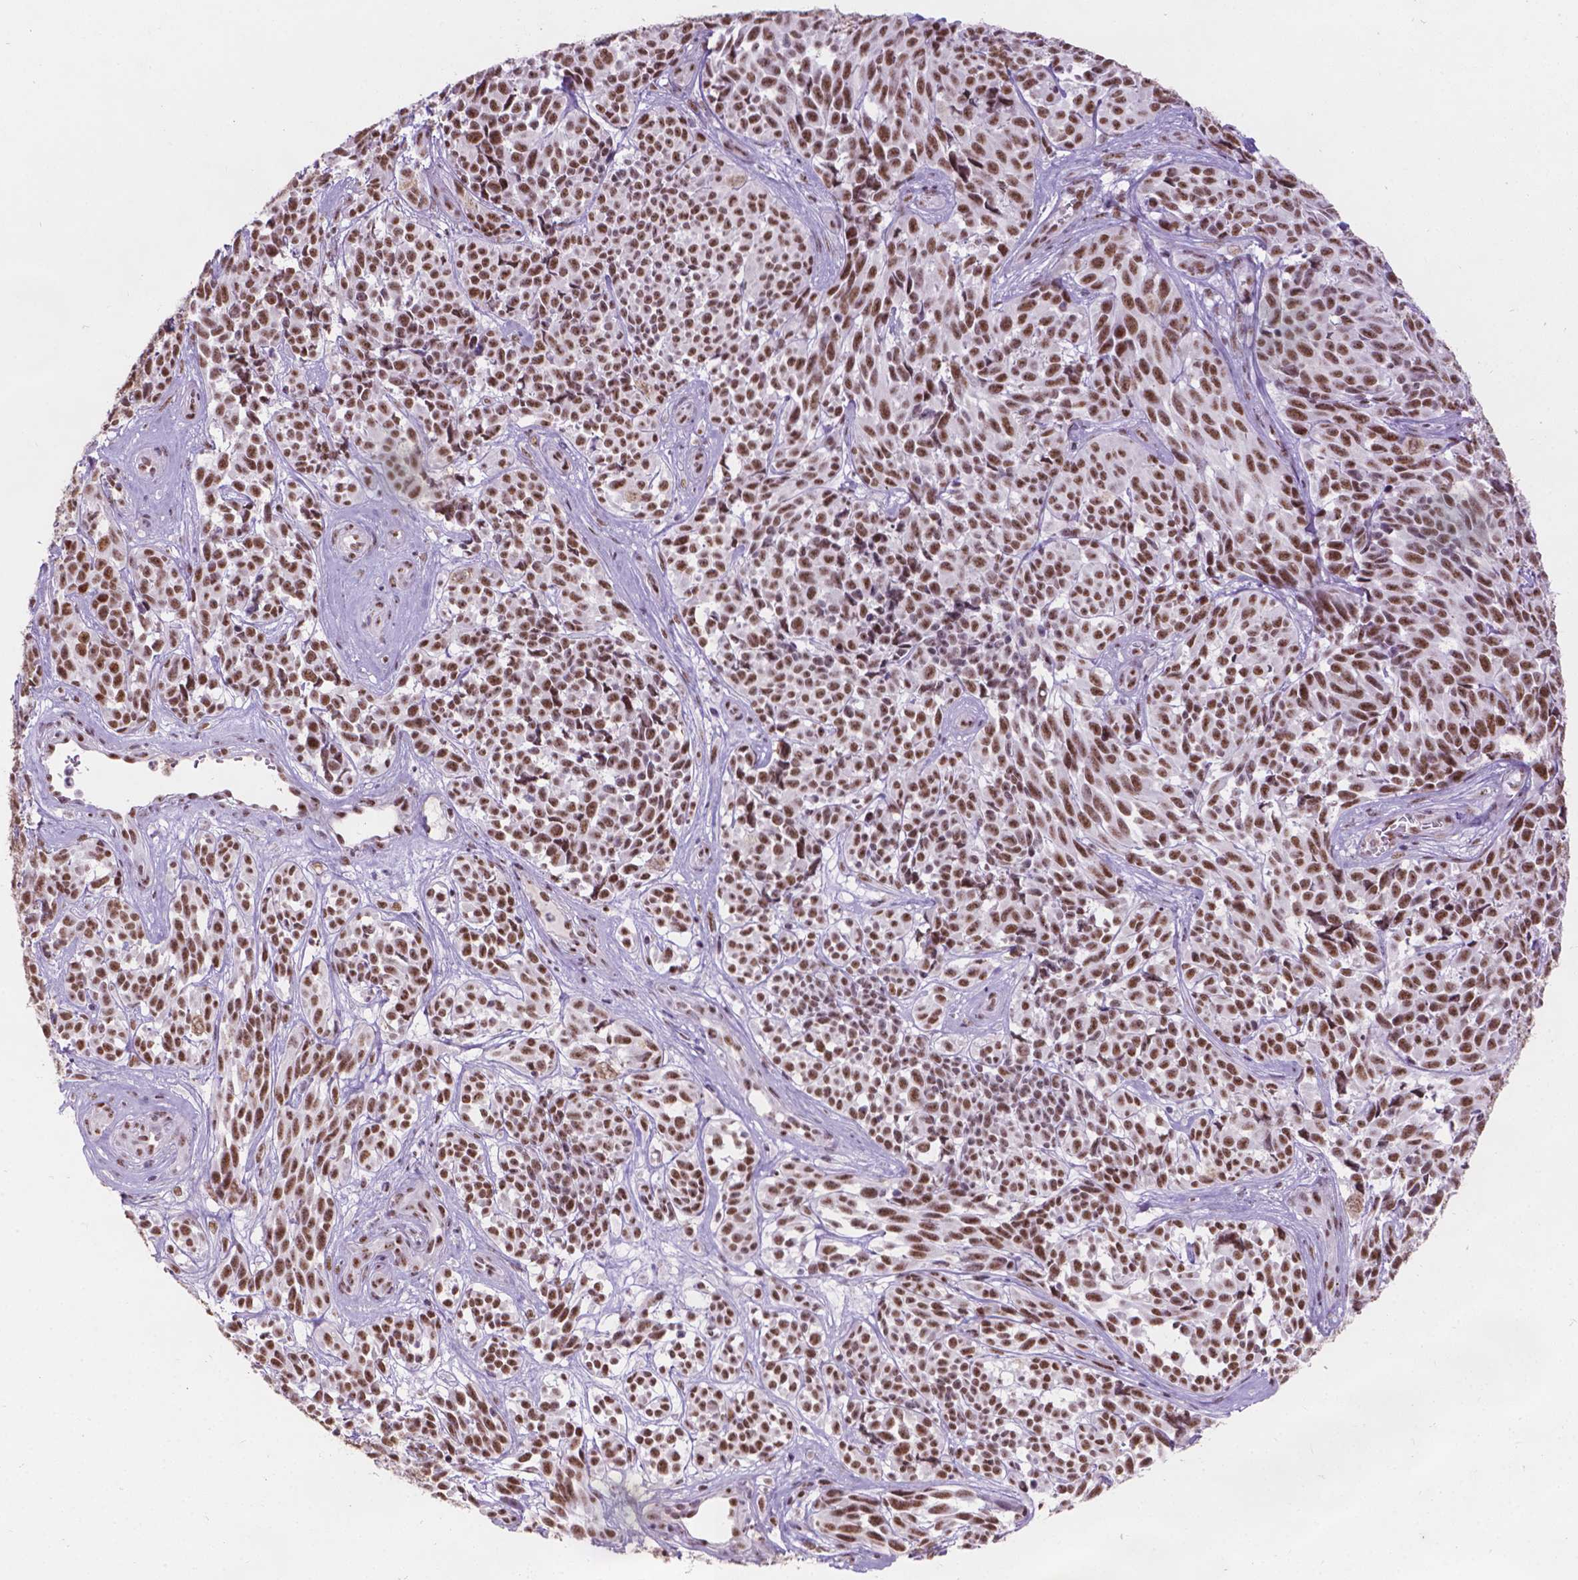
{"staining": {"intensity": "strong", "quantity": ">75%", "location": "nuclear"}, "tissue": "melanoma", "cell_type": "Tumor cells", "image_type": "cancer", "snomed": [{"axis": "morphology", "description": "Malignant melanoma, NOS"}, {"axis": "topography", "description": "Skin"}], "caption": "Immunohistochemical staining of malignant melanoma displays strong nuclear protein expression in approximately >75% of tumor cells. The protein is shown in brown color, while the nuclei are stained blue.", "gene": "COIL", "patient": {"sex": "female", "age": 88}}